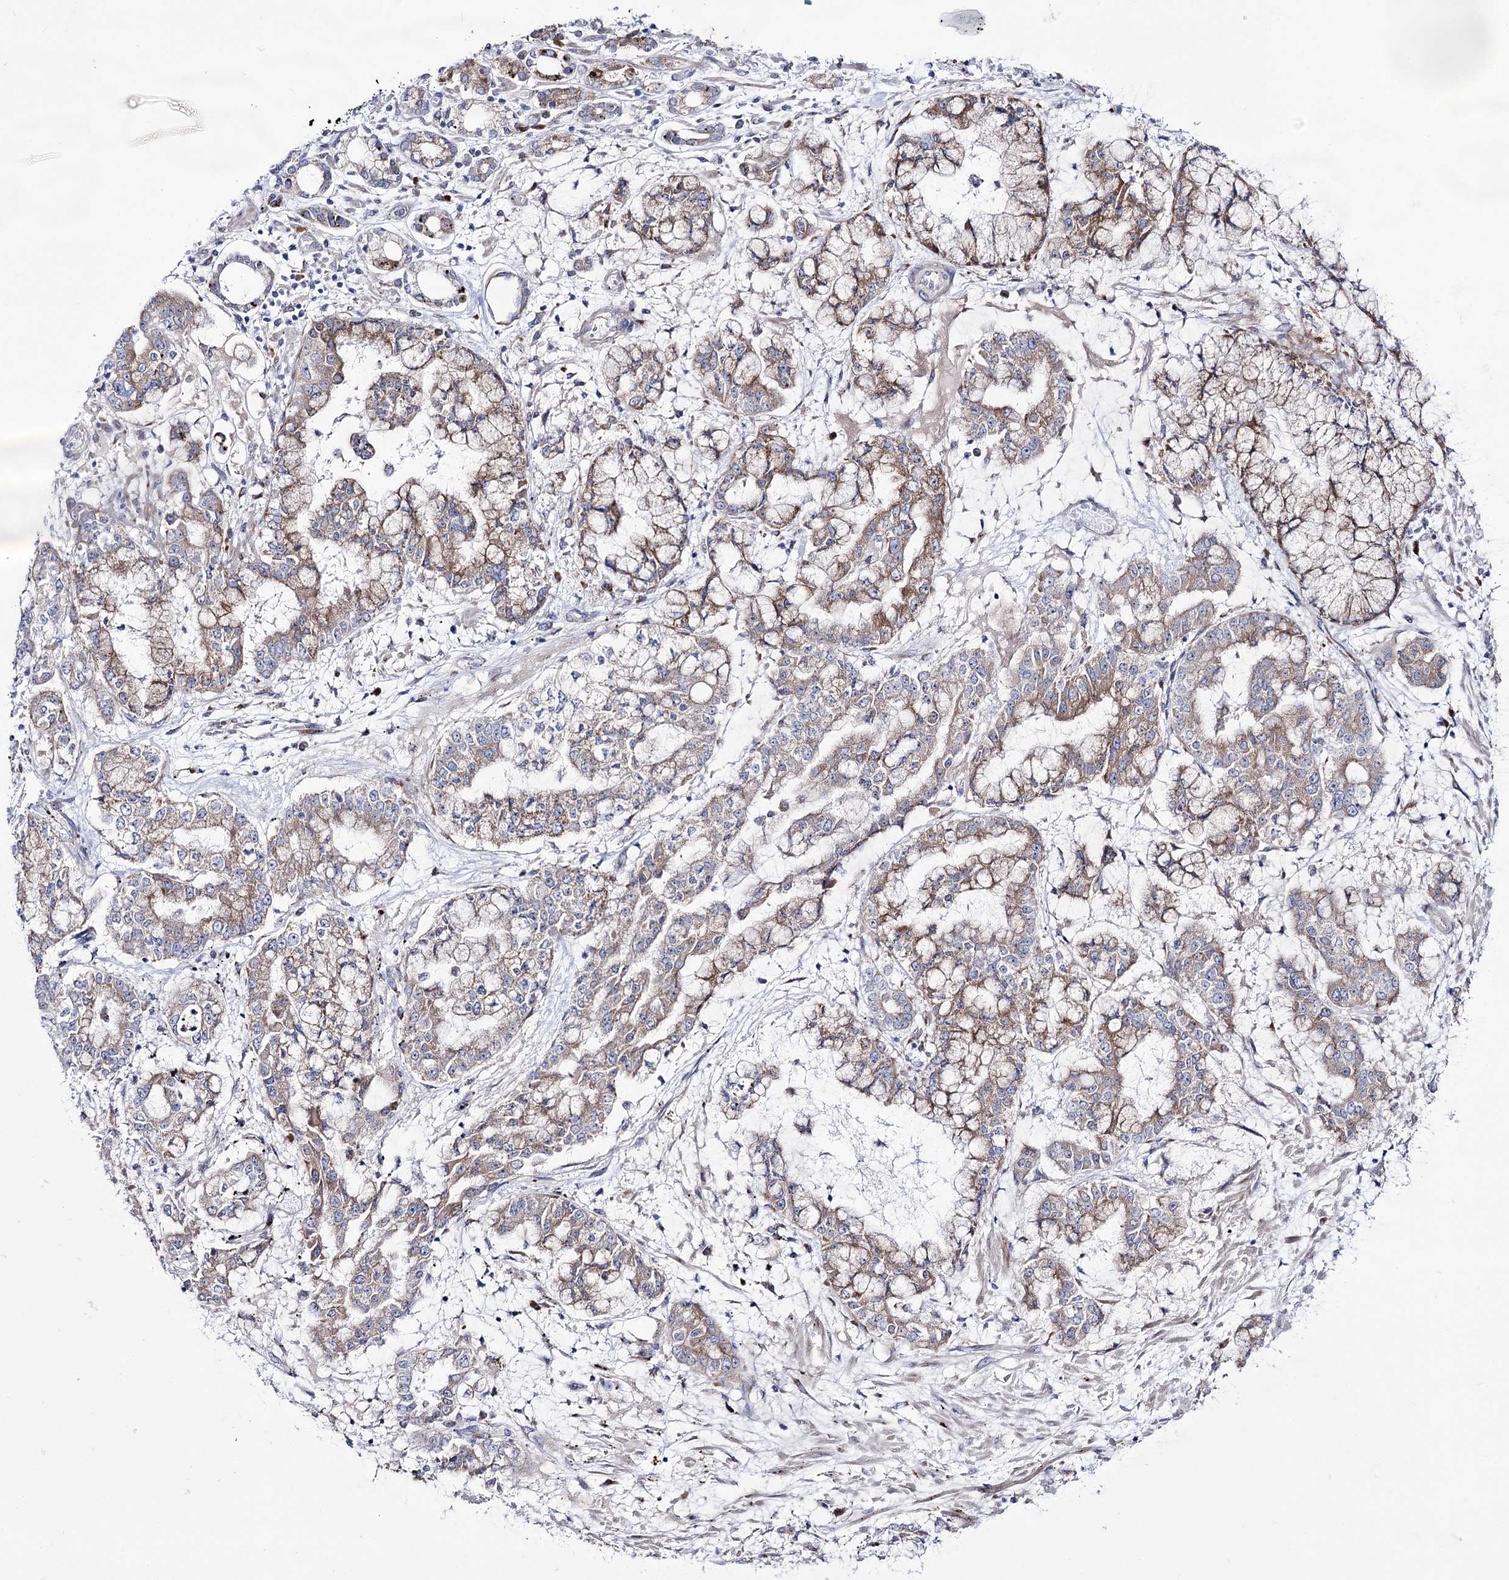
{"staining": {"intensity": "weak", "quantity": ">75%", "location": "cytoplasmic/membranous"}, "tissue": "stomach cancer", "cell_type": "Tumor cells", "image_type": "cancer", "snomed": [{"axis": "morphology", "description": "Normal tissue, NOS"}, {"axis": "morphology", "description": "Adenocarcinoma, NOS"}, {"axis": "topography", "description": "Stomach, upper"}, {"axis": "topography", "description": "Stomach"}], "caption": "This is a micrograph of immunohistochemistry staining of stomach cancer, which shows weak staining in the cytoplasmic/membranous of tumor cells.", "gene": "METTL5", "patient": {"sex": "male", "age": 76}}